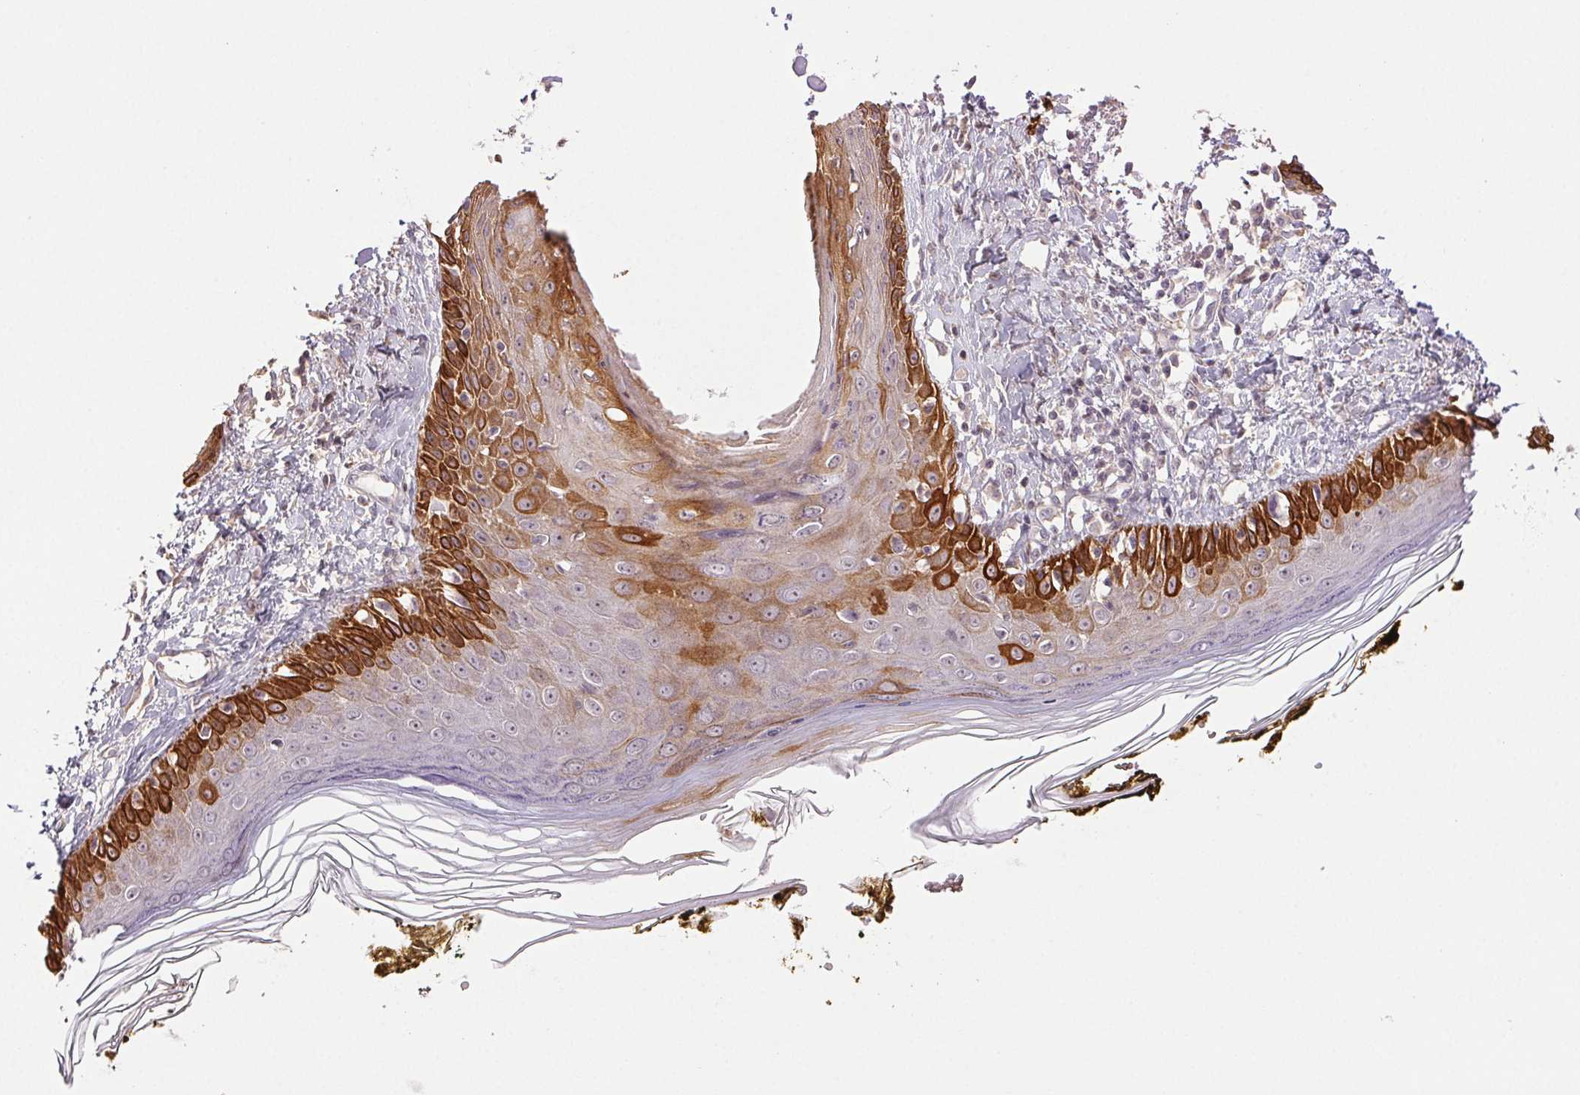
{"staining": {"intensity": "negative", "quantity": "none", "location": "none"}, "tissue": "skin", "cell_type": "Fibroblasts", "image_type": "normal", "snomed": [{"axis": "morphology", "description": "Normal tissue, NOS"}, {"axis": "topography", "description": "Skin"}], "caption": "A high-resolution micrograph shows immunohistochemistry (IHC) staining of unremarkable skin, which shows no significant staining in fibroblasts.", "gene": "TMEM253", "patient": {"sex": "male", "age": 76}}